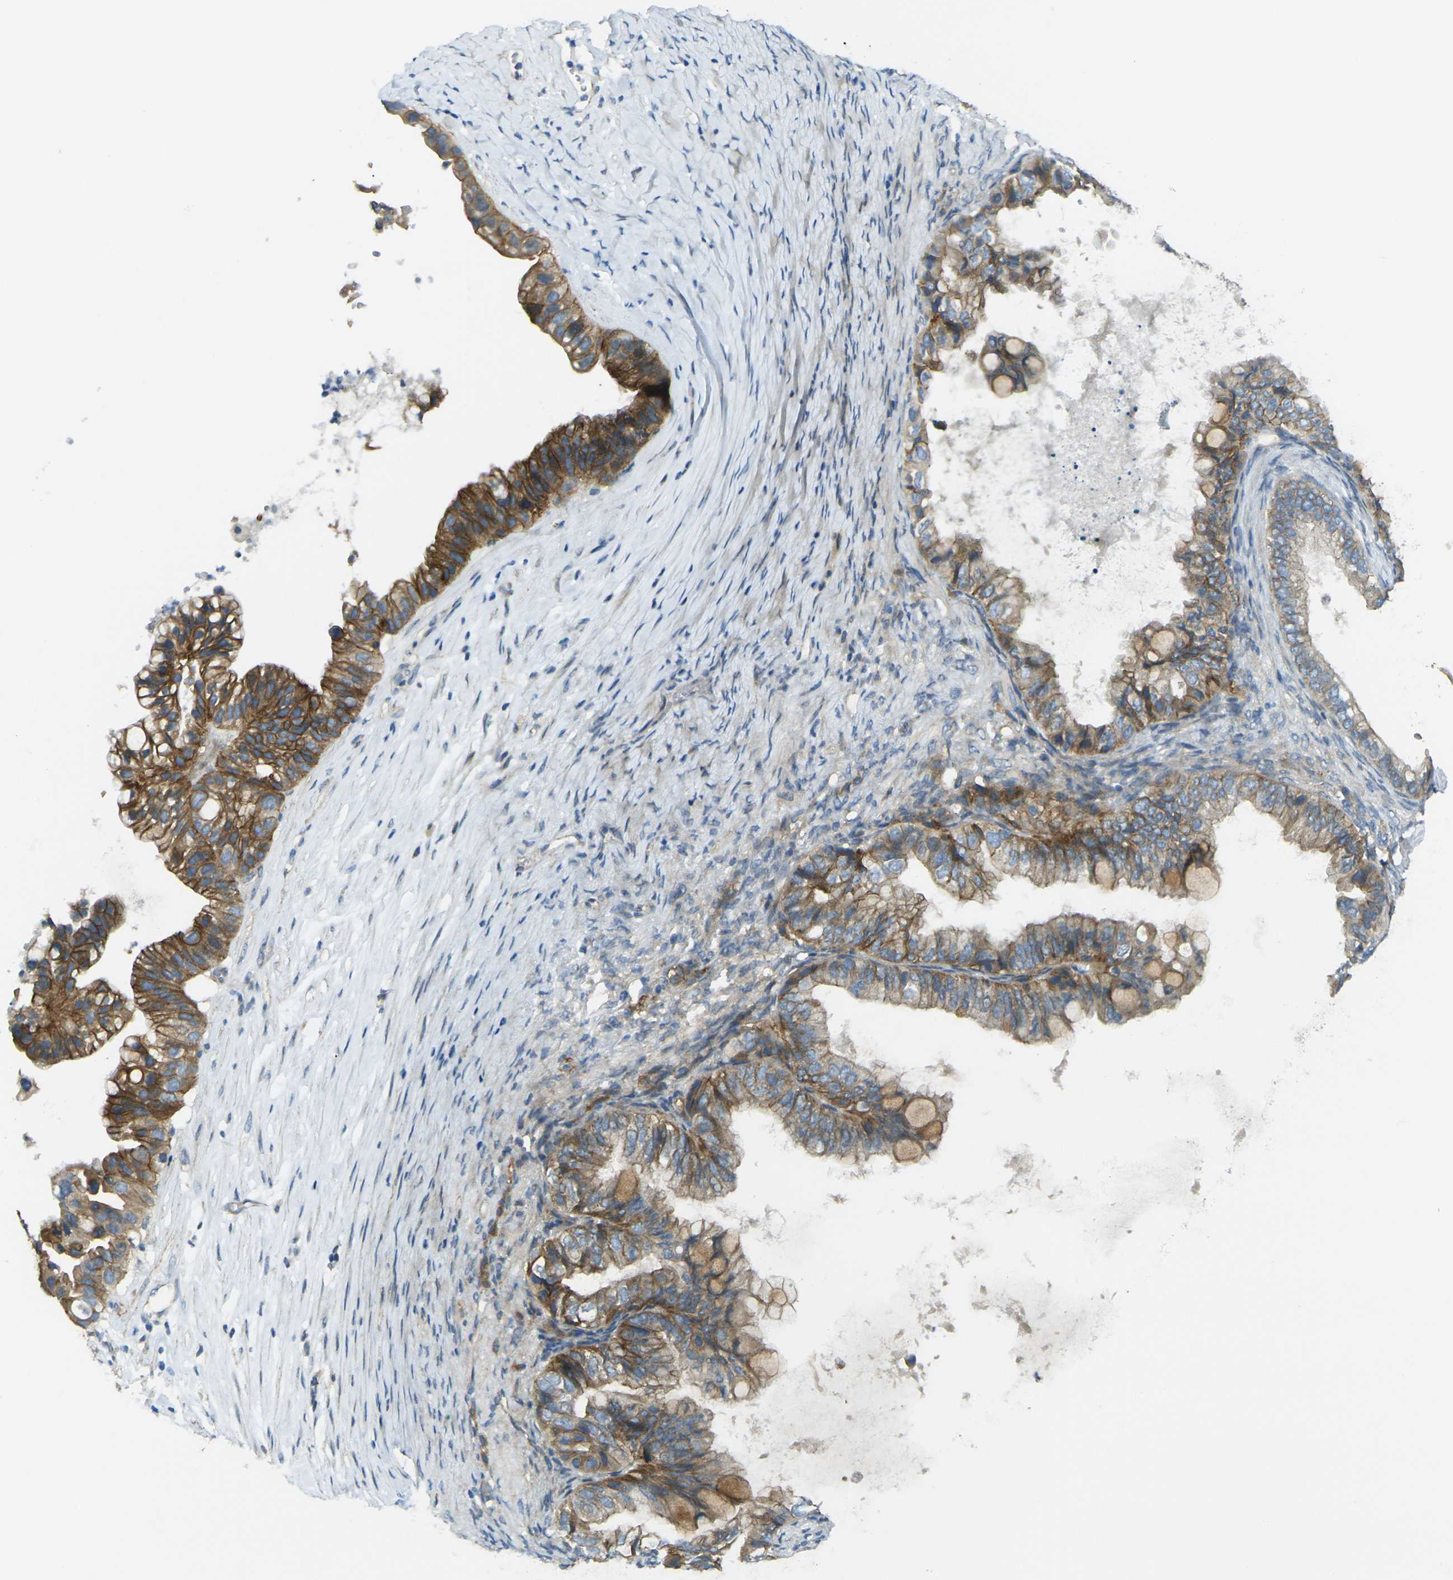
{"staining": {"intensity": "moderate", "quantity": ">75%", "location": "cytoplasmic/membranous"}, "tissue": "ovarian cancer", "cell_type": "Tumor cells", "image_type": "cancer", "snomed": [{"axis": "morphology", "description": "Cystadenocarcinoma, mucinous, NOS"}, {"axis": "topography", "description": "Ovary"}], "caption": "DAB (3,3'-diaminobenzidine) immunohistochemical staining of human mucinous cystadenocarcinoma (ovarian) exhibits moderate cytoplasmic/membranous protein staining in about >75% of tumor cells. (DAB IHC, brown staining for protein, blue staining for nuclei).", "gene": "RHBDD1", "patient": {"sex": "female", "age": 80}}